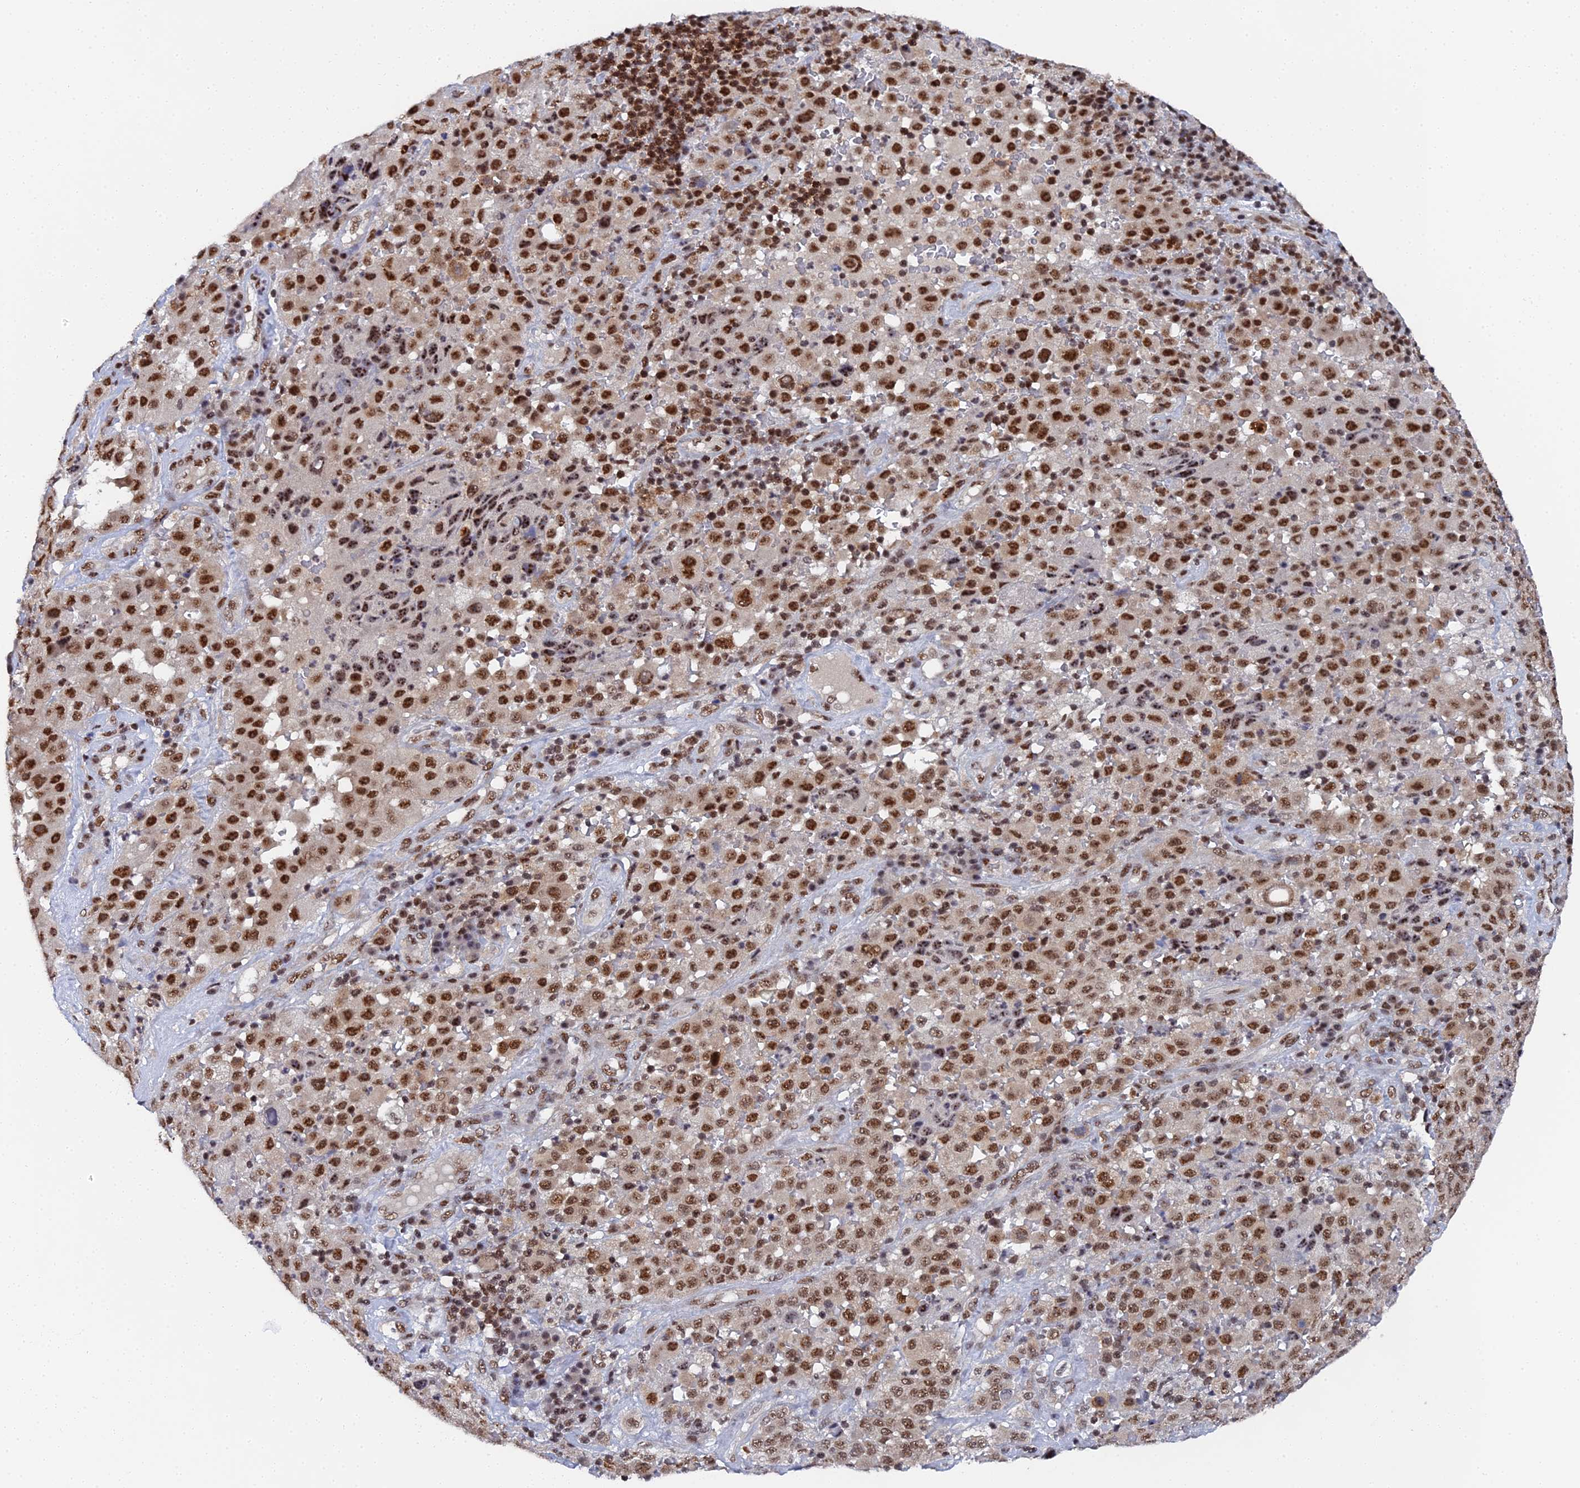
{"staining": {"intensity": "strong", "quantity": ">75%", "location": "nuclear"}, "tissue": "melanoma", "cell_type": "Tumor cells", "image_type": "cancer", "snomed": [{"axis": "morphology", "description": "Malignant melanoma, Metastatic site"}, {"axis": "topography", "description": "Lymph node"}], "caption": "Protein expression analysis of melanoma displays strong nuclear staining in about >75% of tumor cells. (Stains: DAB in brown, nuclei in blue, Microscopy: brightfield microscopy at high magnification).", "gene": "MAGOHB", "patient": {"sex": "male", "age": 62}}